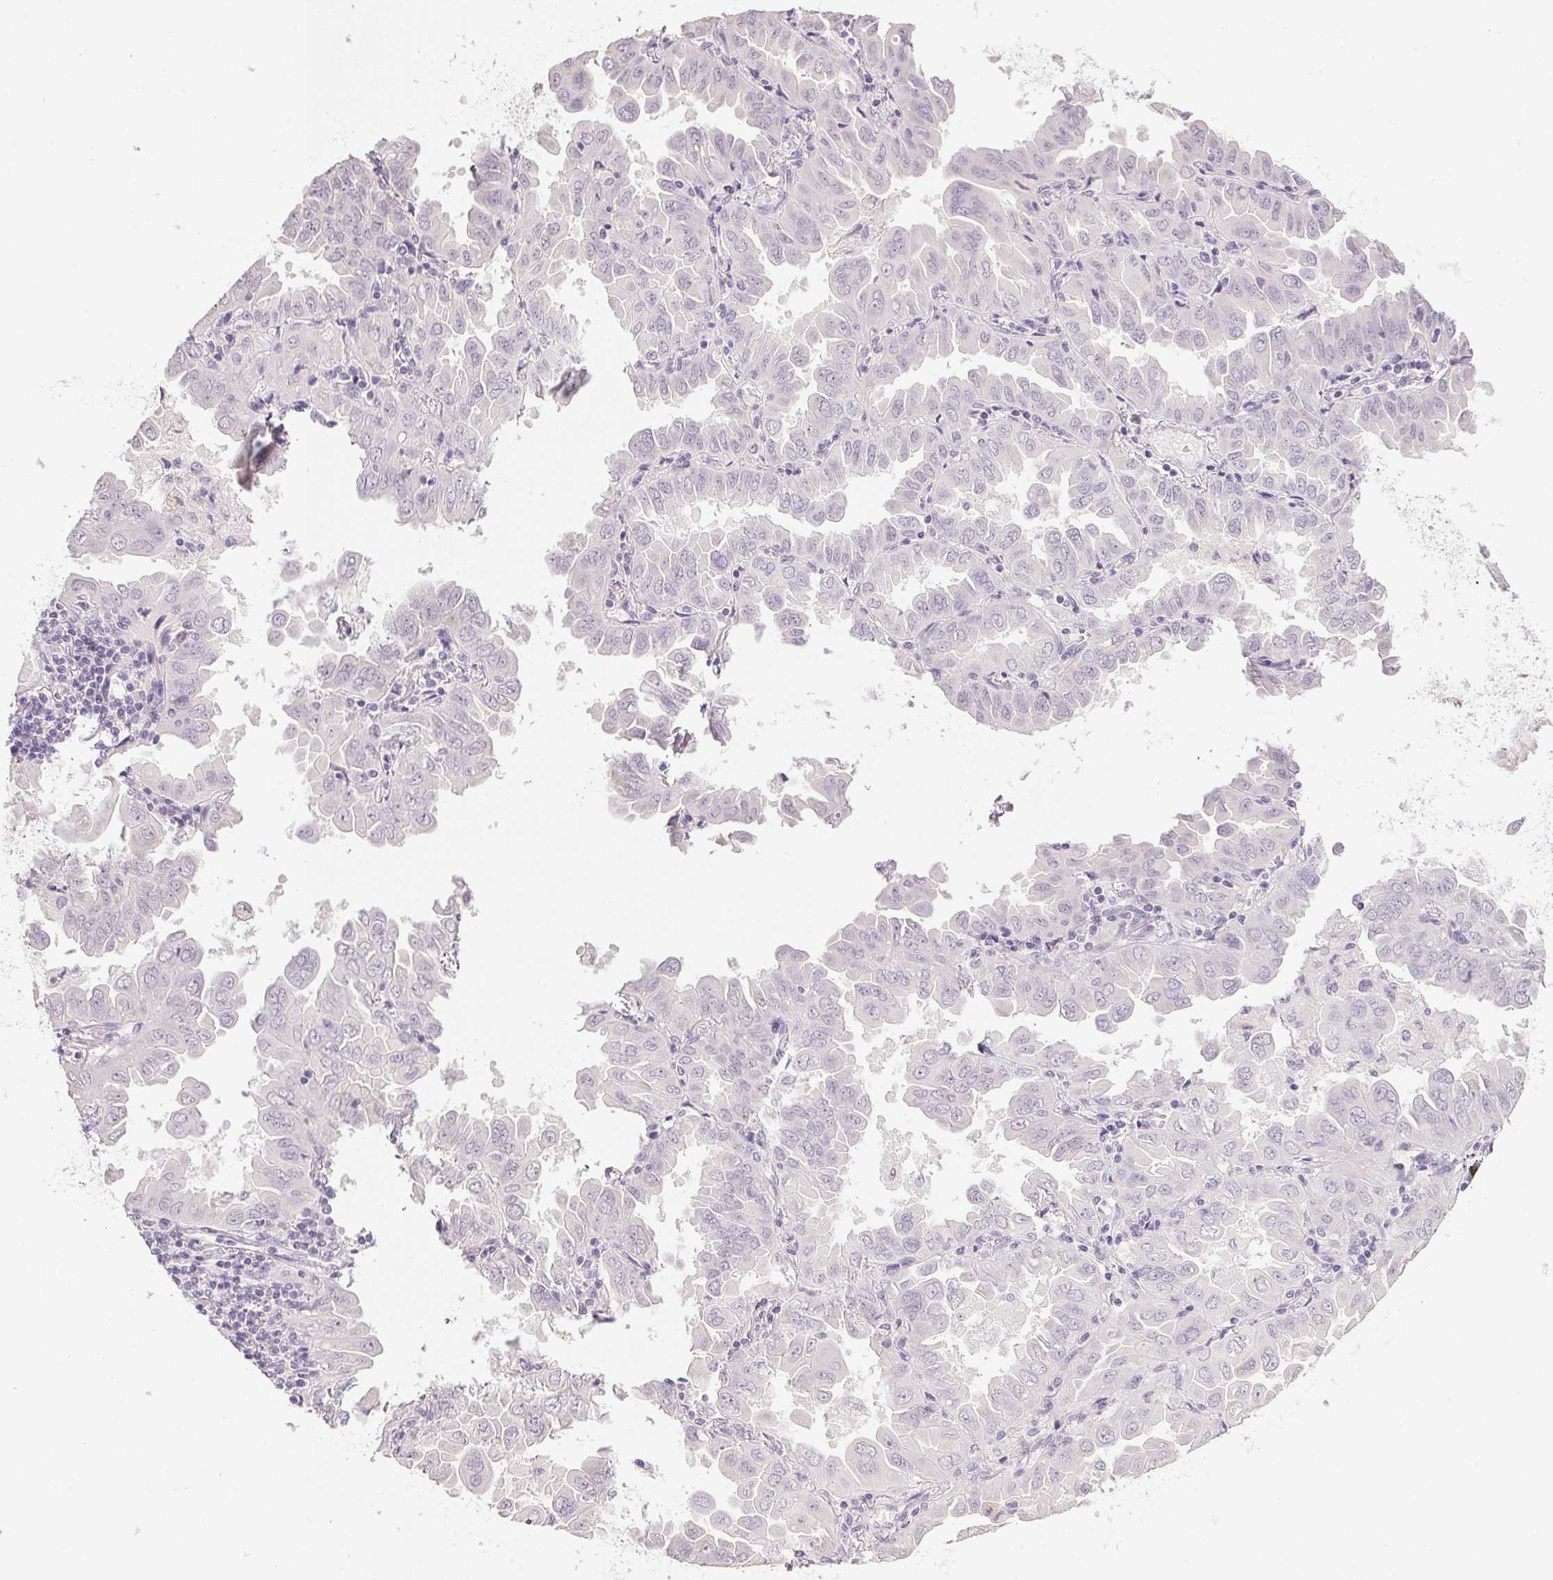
{"staining": {"intensity": "negative", "quantity": "none", "location": "none"}, "tissue": "lung cancer", "cell_type": "Tumor cells", "image_type": "cancer", "snomed": [{"axis": "morphology", "description": "Adenocarcinoma, NOS"}, {"axis": "topography", "description": "Lung"}], "caption": "Immunohistochemistry (IHC) of human lung cancer demonstrates no staining in tumor cells.", "gene": "PPY", "patient": {"sex": "male", "age": 64}}